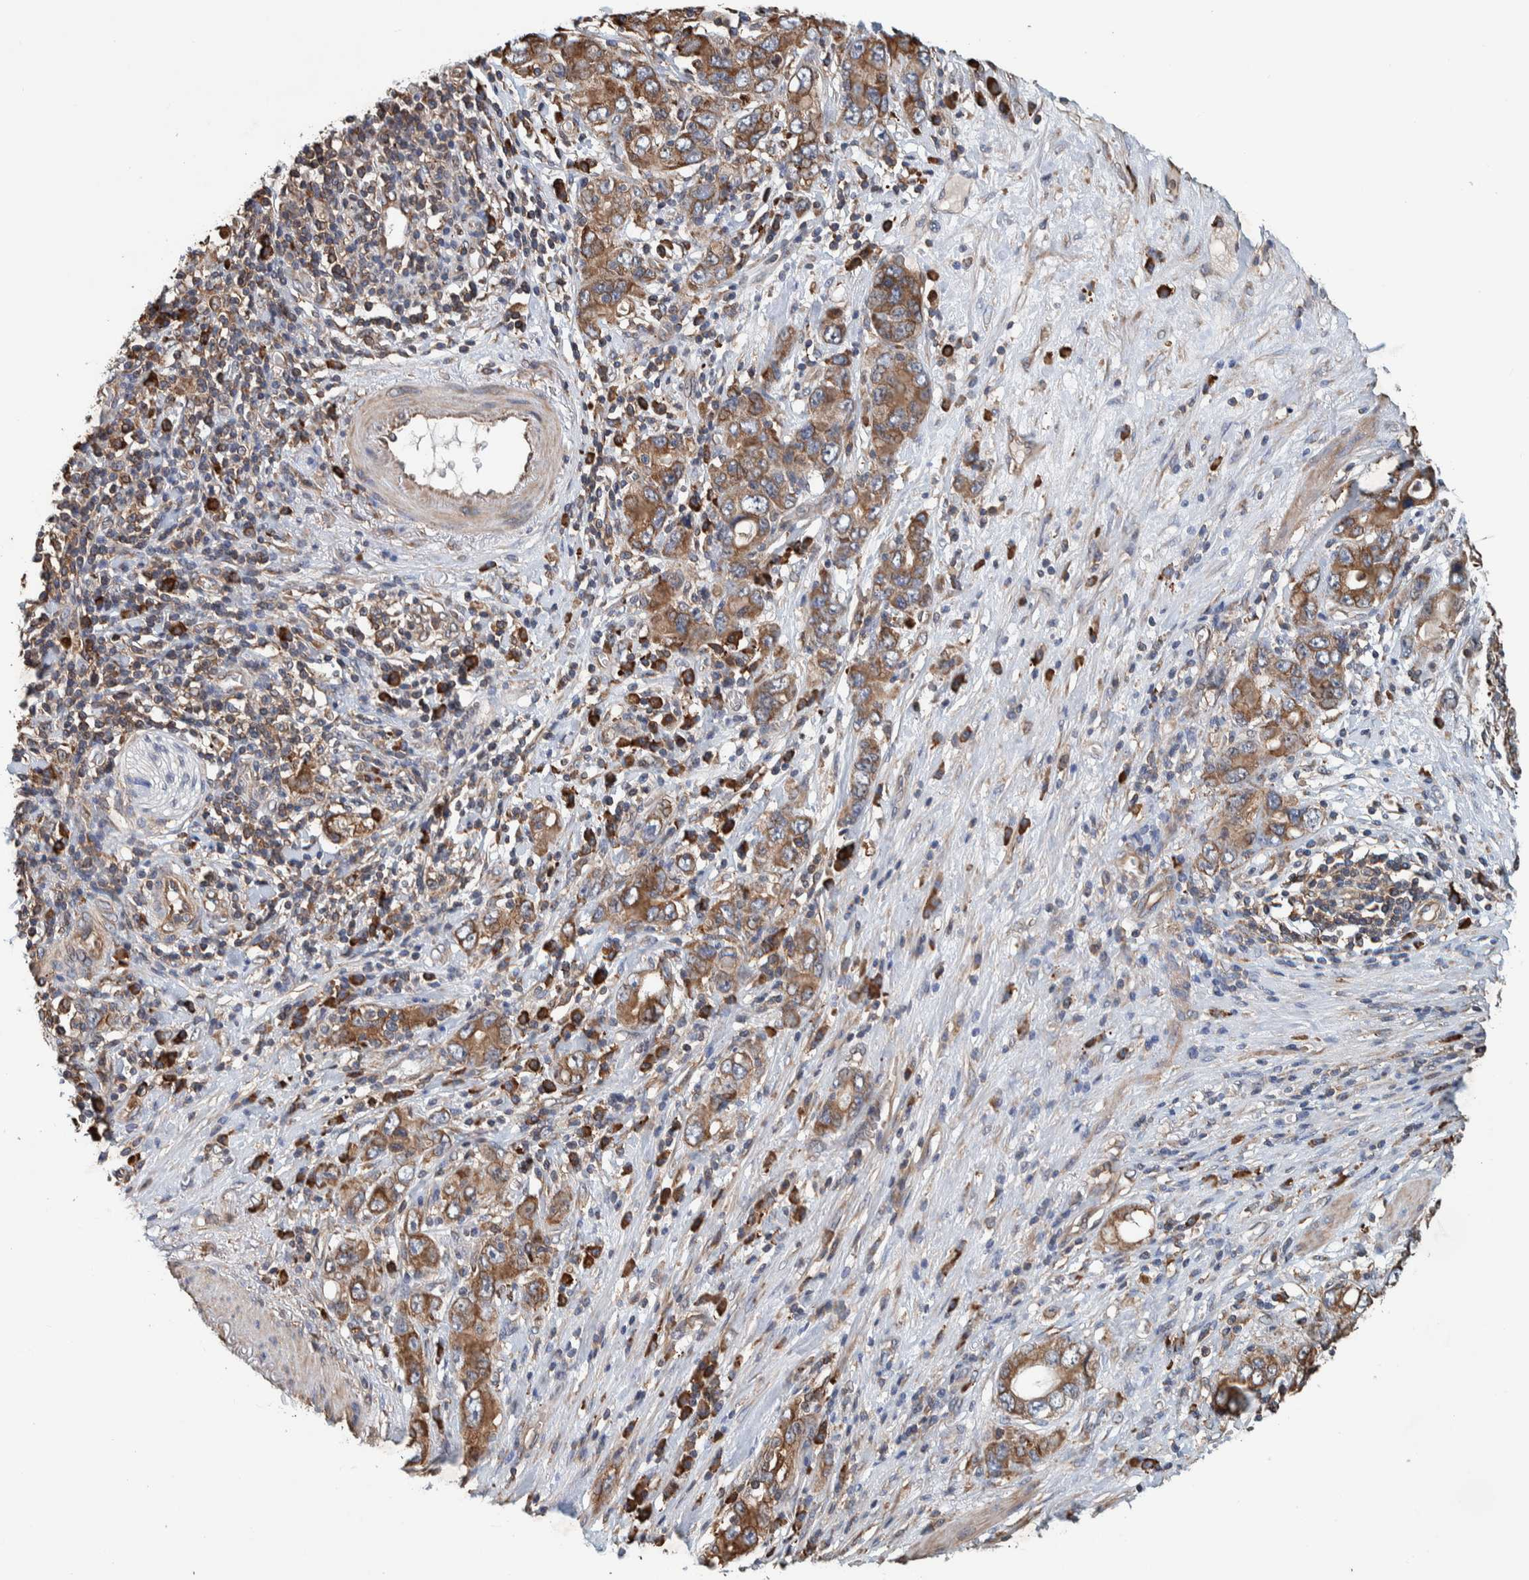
{"staining": {"intensity": "moderate", "quantity": ">75%", "location": "cytoplasmic/membranous"}, "tissue": "stomach cancer", "cell_type": "Tumor cells", "image_type": "cancer", "snomed": [{"axis": "morphology", "description": "Adenocarcinoma, NOS"}, {"axis": "topography", "description": "Stomach, lower"}], "caption": "Protein expression analysis of human stomach cancer reveals moderate cytoplasmic/membranous positivity in approximately >75% of tumor cells. (DAB IHC with brightfield microscopy, high magnification).", "gene": "PLA2G3", "patient": {"sex": "female", "age": 93}}